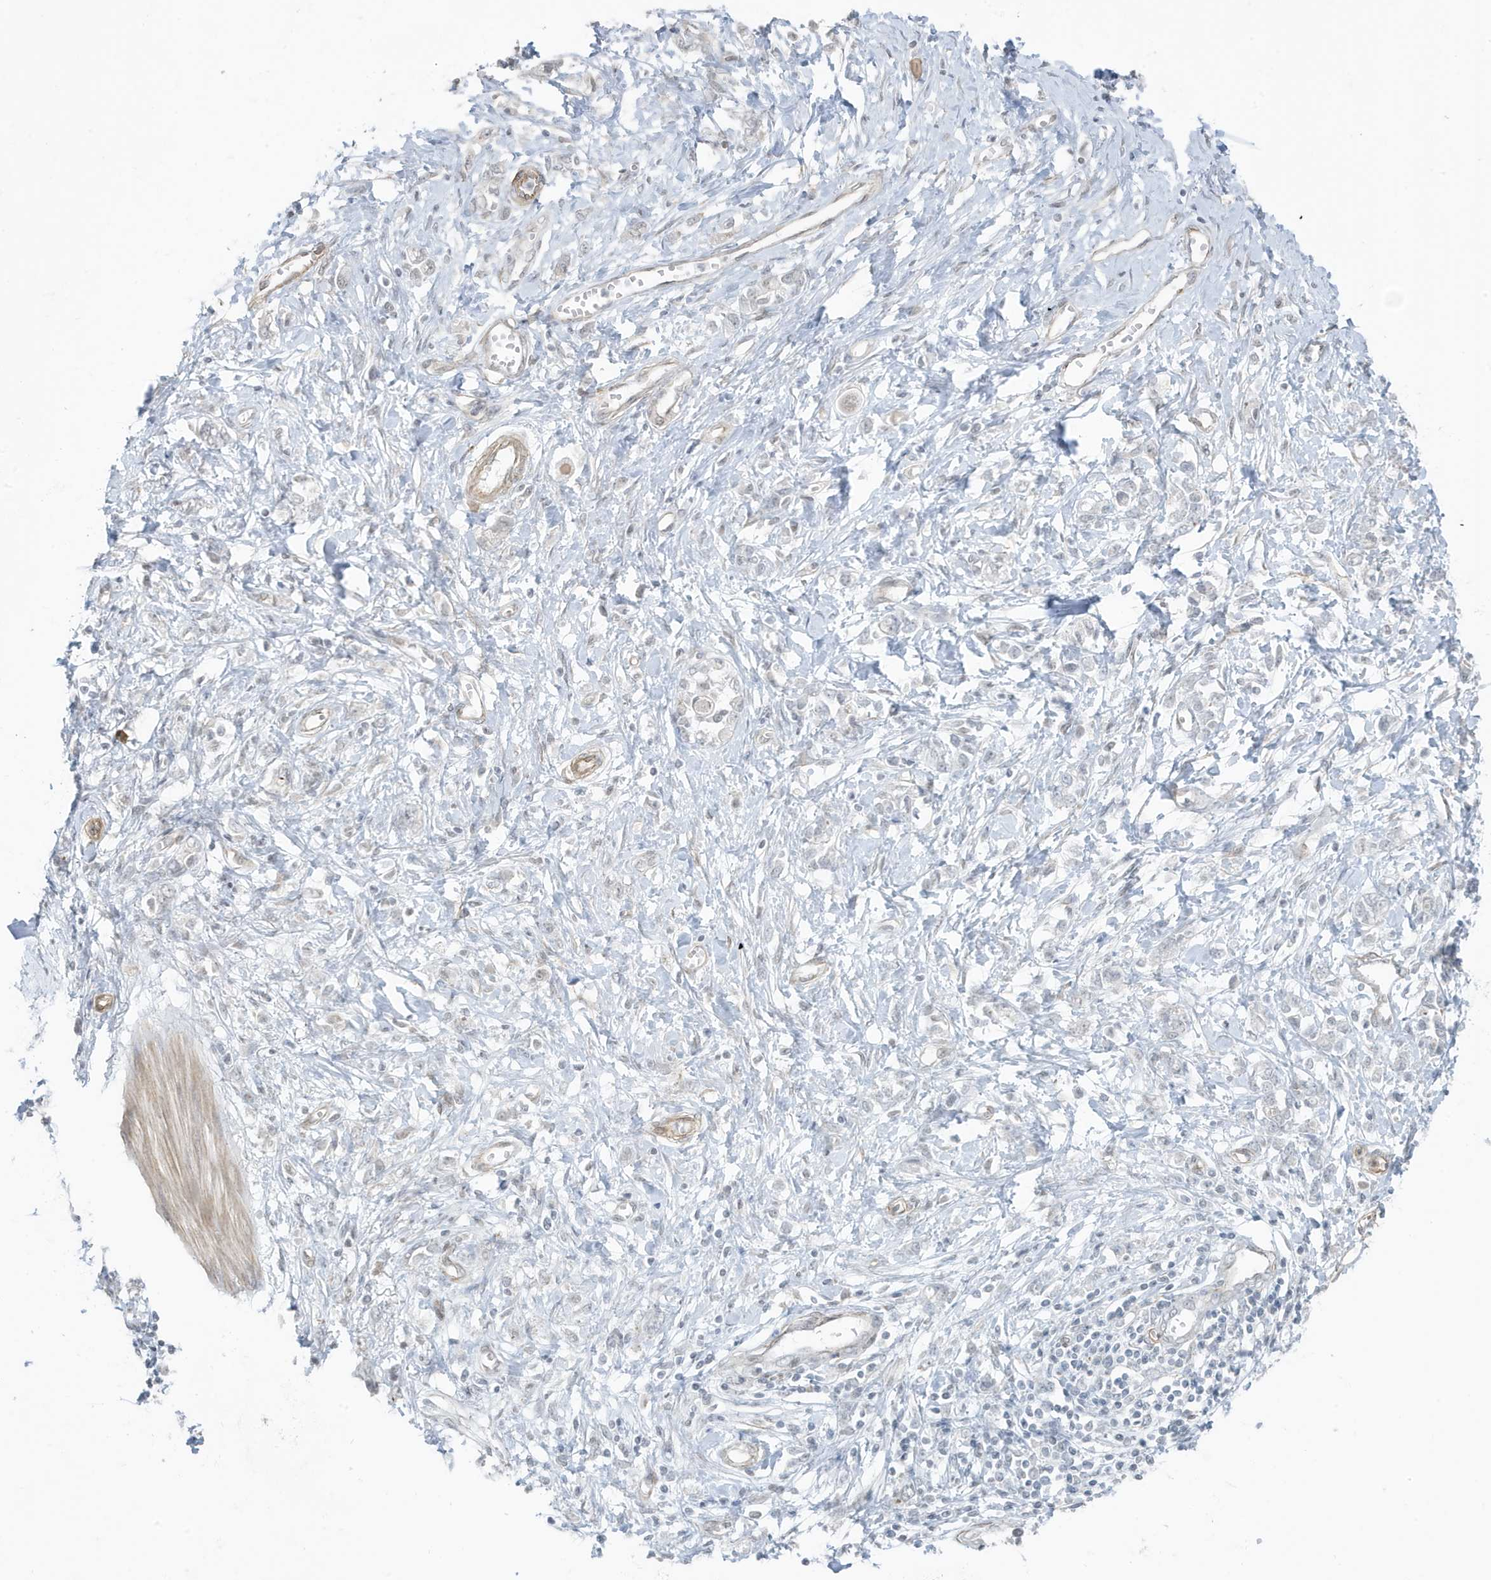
{"staining": {"intensity": "negative", "quantity": "none", "location": "none"}, "tissue": "stomach cancer", "cell_type": "Tumor cells", "image_type": "cancer", "snomed": [{"axis": "morphology", "description": "Adenocarcinoma, NOS"}, {"axis": "topography", "description": "Stomach"}], "caption": "Immunohistochemistry image of neoplastic tissue: stomach adenocarcinoma stained with DAB (3,3'-diaminobenzidine) demonstrates no significant protein staining in tumor cells.", "gene": "CHCHD4", "patient": {"sex": "female", "age": 76}}